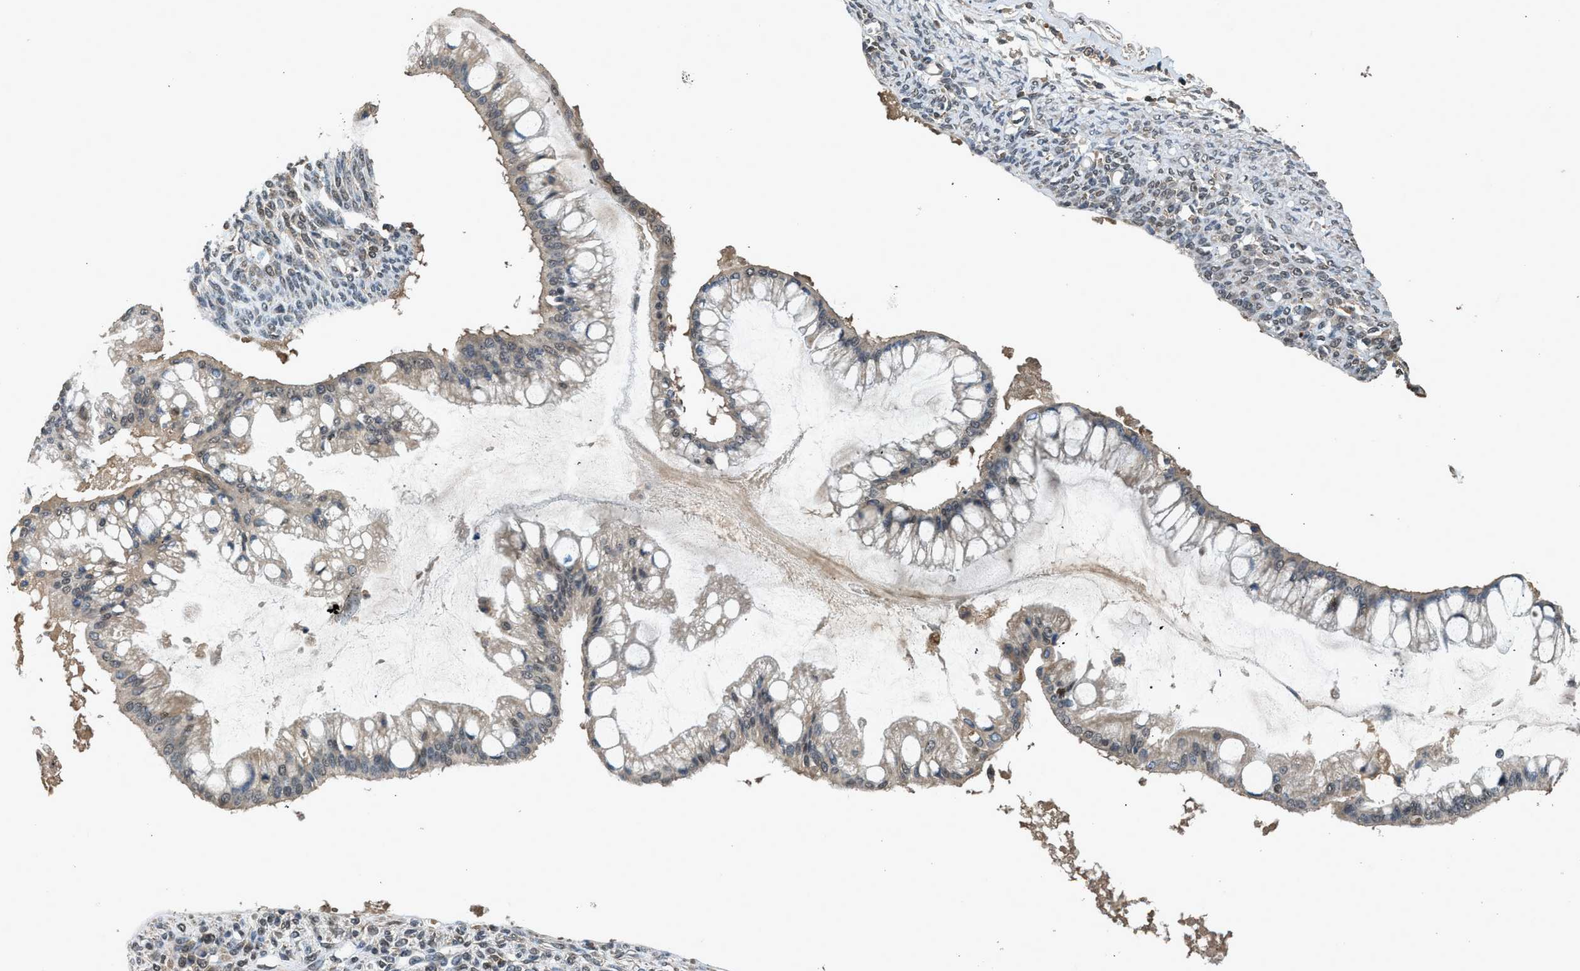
{"staining": {"intensity": "weak", "quantity": "25%-75%", "location": "cytoplasmic/membranous"}, "tissue": "ovarian cancer", "cell_type": "Tumor cells", "image_type": "cancer", "snomed": [{"axis": "morphology", "description": "Cystadenocarcinoma, mucinous, NOS"}, {"axis": "topography", "description": "Ovary"}], "caption": "Protein staining of ovarian mucinous cystadenocarcinoma tissue displays weak cytoplasmic/membranous positivity in approximately 25%-75% of tumor cells. (DAB (3,3'-diaminobenzidine) = brown stain, brightfield microscopy at high magnification).", "gene": "SLC15A4", "patient": {"sex": "female", "age": 73}}